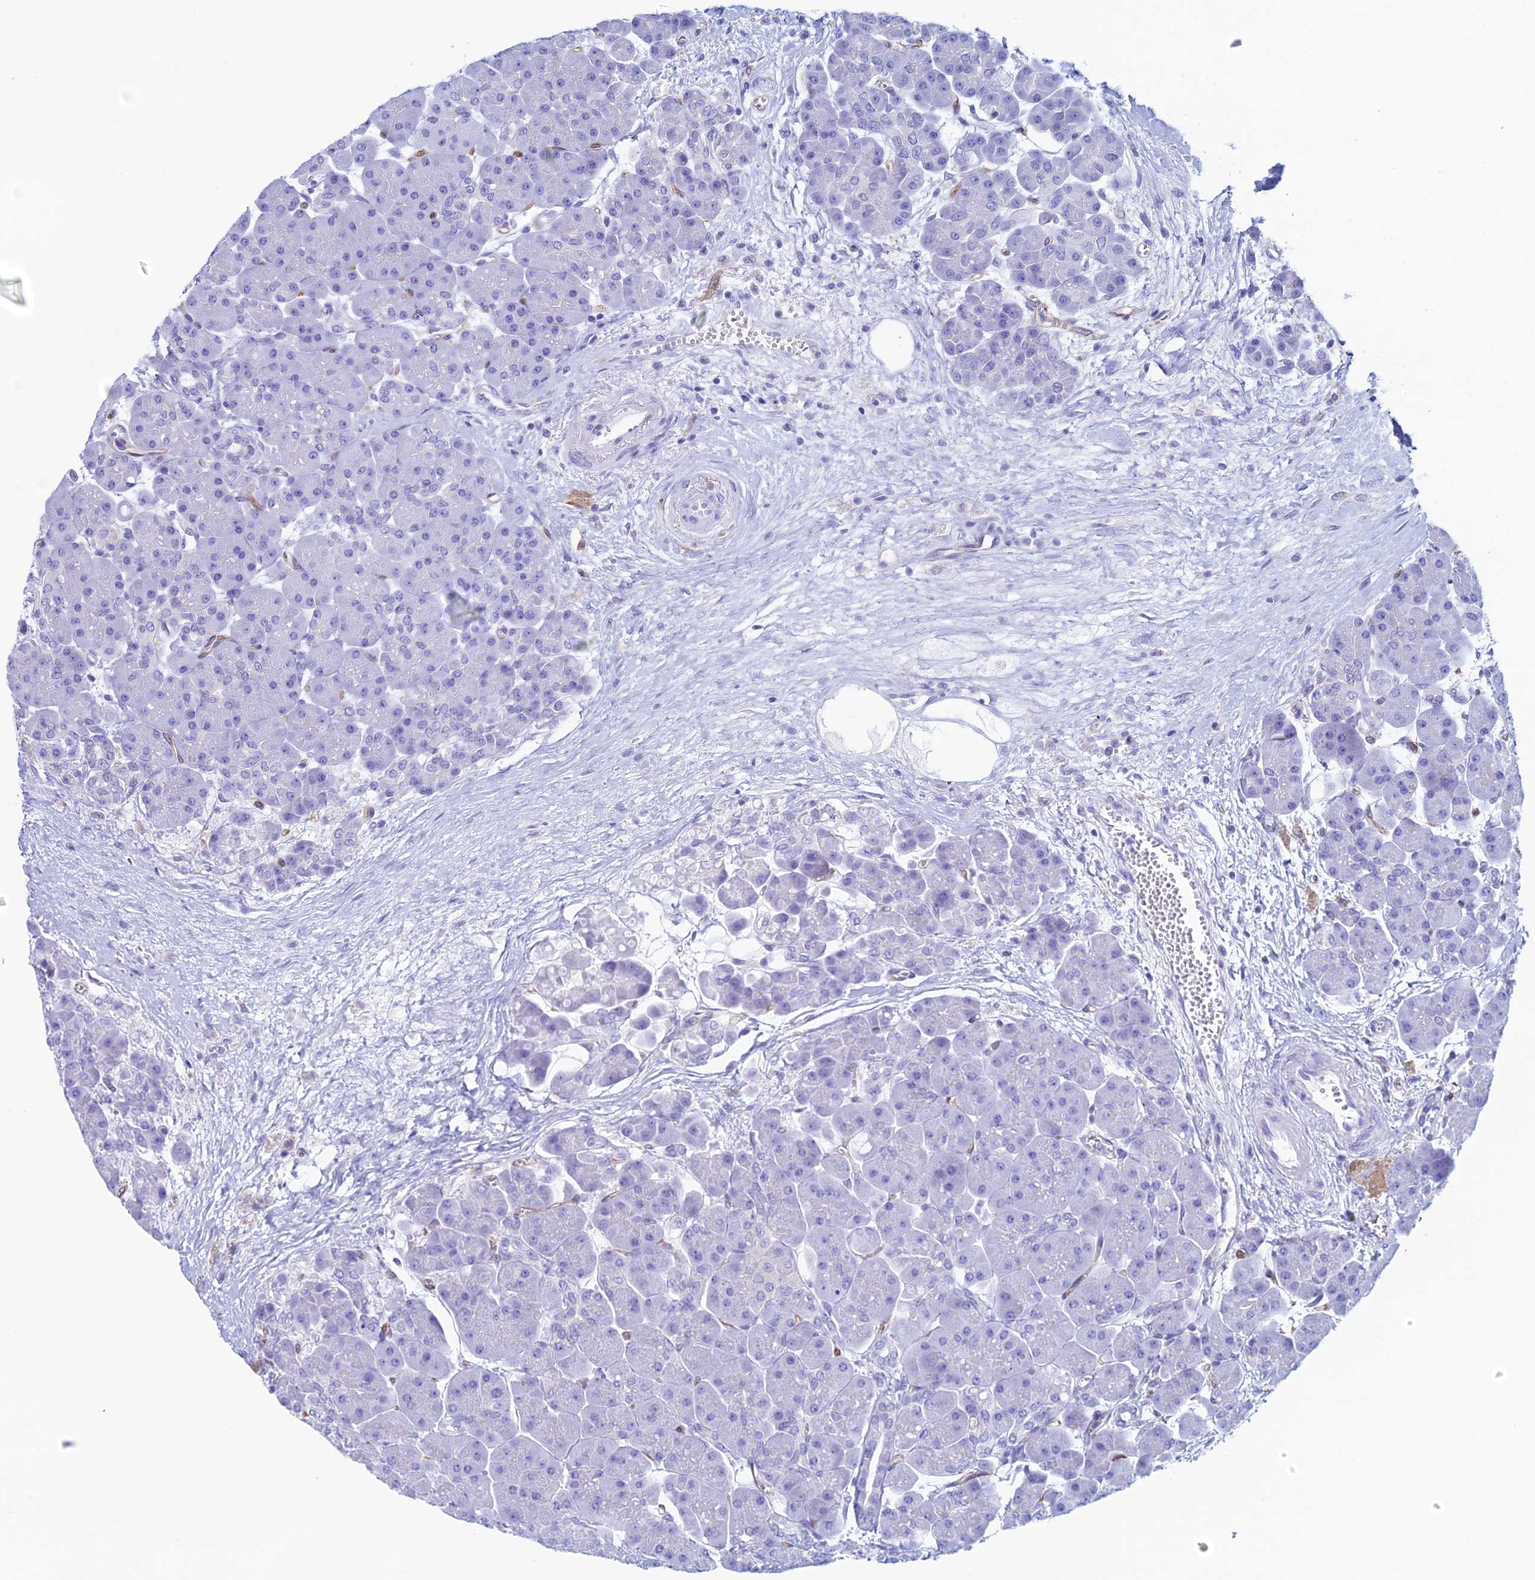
{"staining": {"intensity": "negative", "quantity": "none", "location": "none"}, "tissue": "pancreas", "cell_type": "Exocrine glandular cells", "image_type": "normal", "snomed": [{"axis": "morphology", "description": "Normal tissue, NOS"}, {"axis": "topography", "description": "Pancreas"}], "caption": "This is an immunohistochemistry (IHC) histopathology image of unremarkable pancreas. There is no positivity in exocrine glandular cells.", "gene": "KCNK17", "patient": {"sex": "male", "age": 66}}